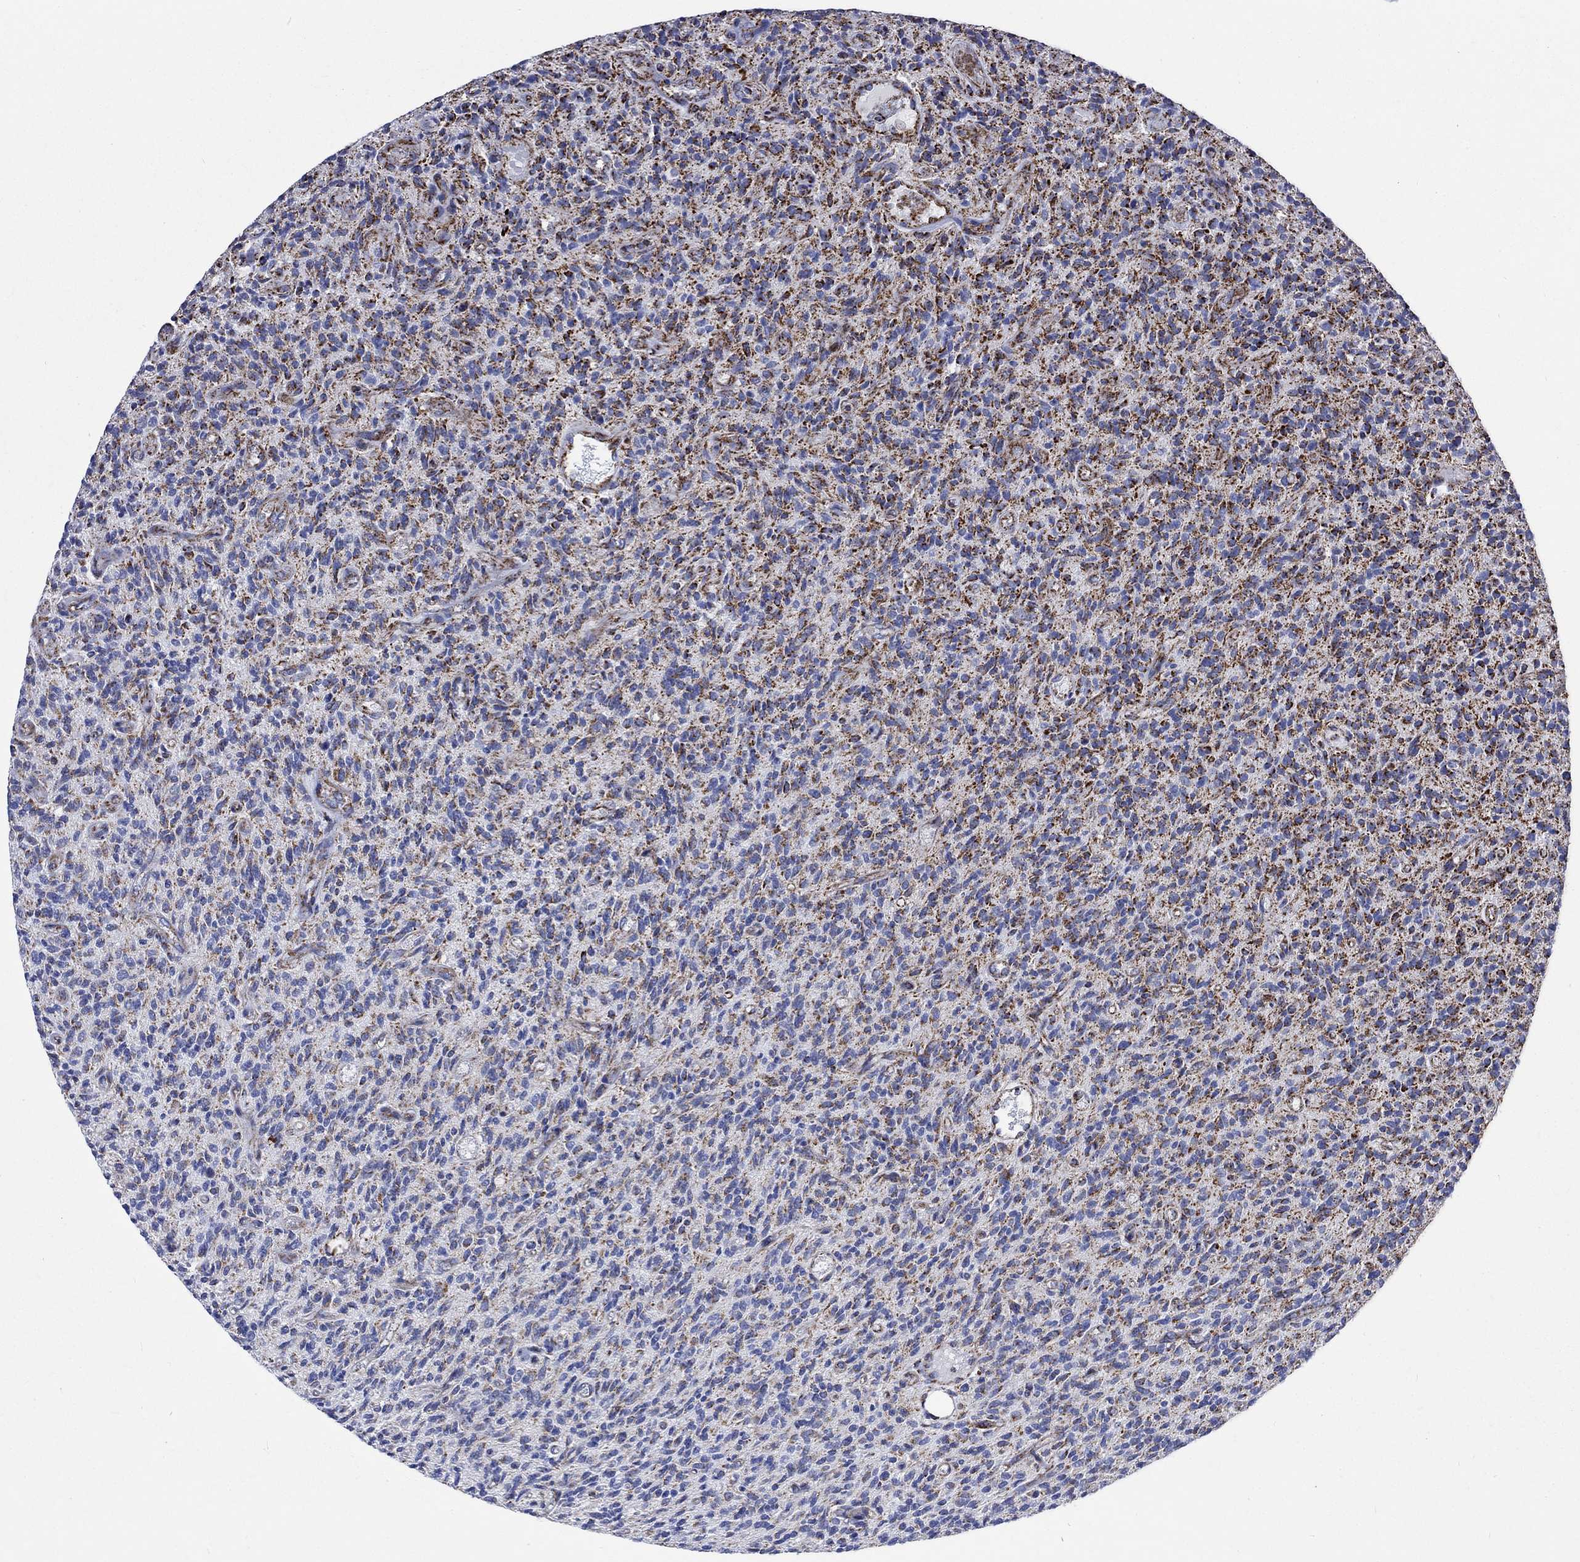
{"staining": {"intensity": "strong", "quantity": "25%-75%", "location": "cytoplasmic/membranous"}, "tissue": "glioma", "cell_type": "Tumor cells", "image_type": "cancer", "snomed": [{"axis": "morphology", "description": "Glioma, malignant, High grade"}, {"axis": "topography", "description": "Brain"}], "caption": "A high amount of strong cytoplasmic/membranous staining is appreciated in about 25%-75% of tumor cells in malignant high-grade glioma tissue.", "gene": "RCE1", "patient": {"sex": "male", "age": 64}}